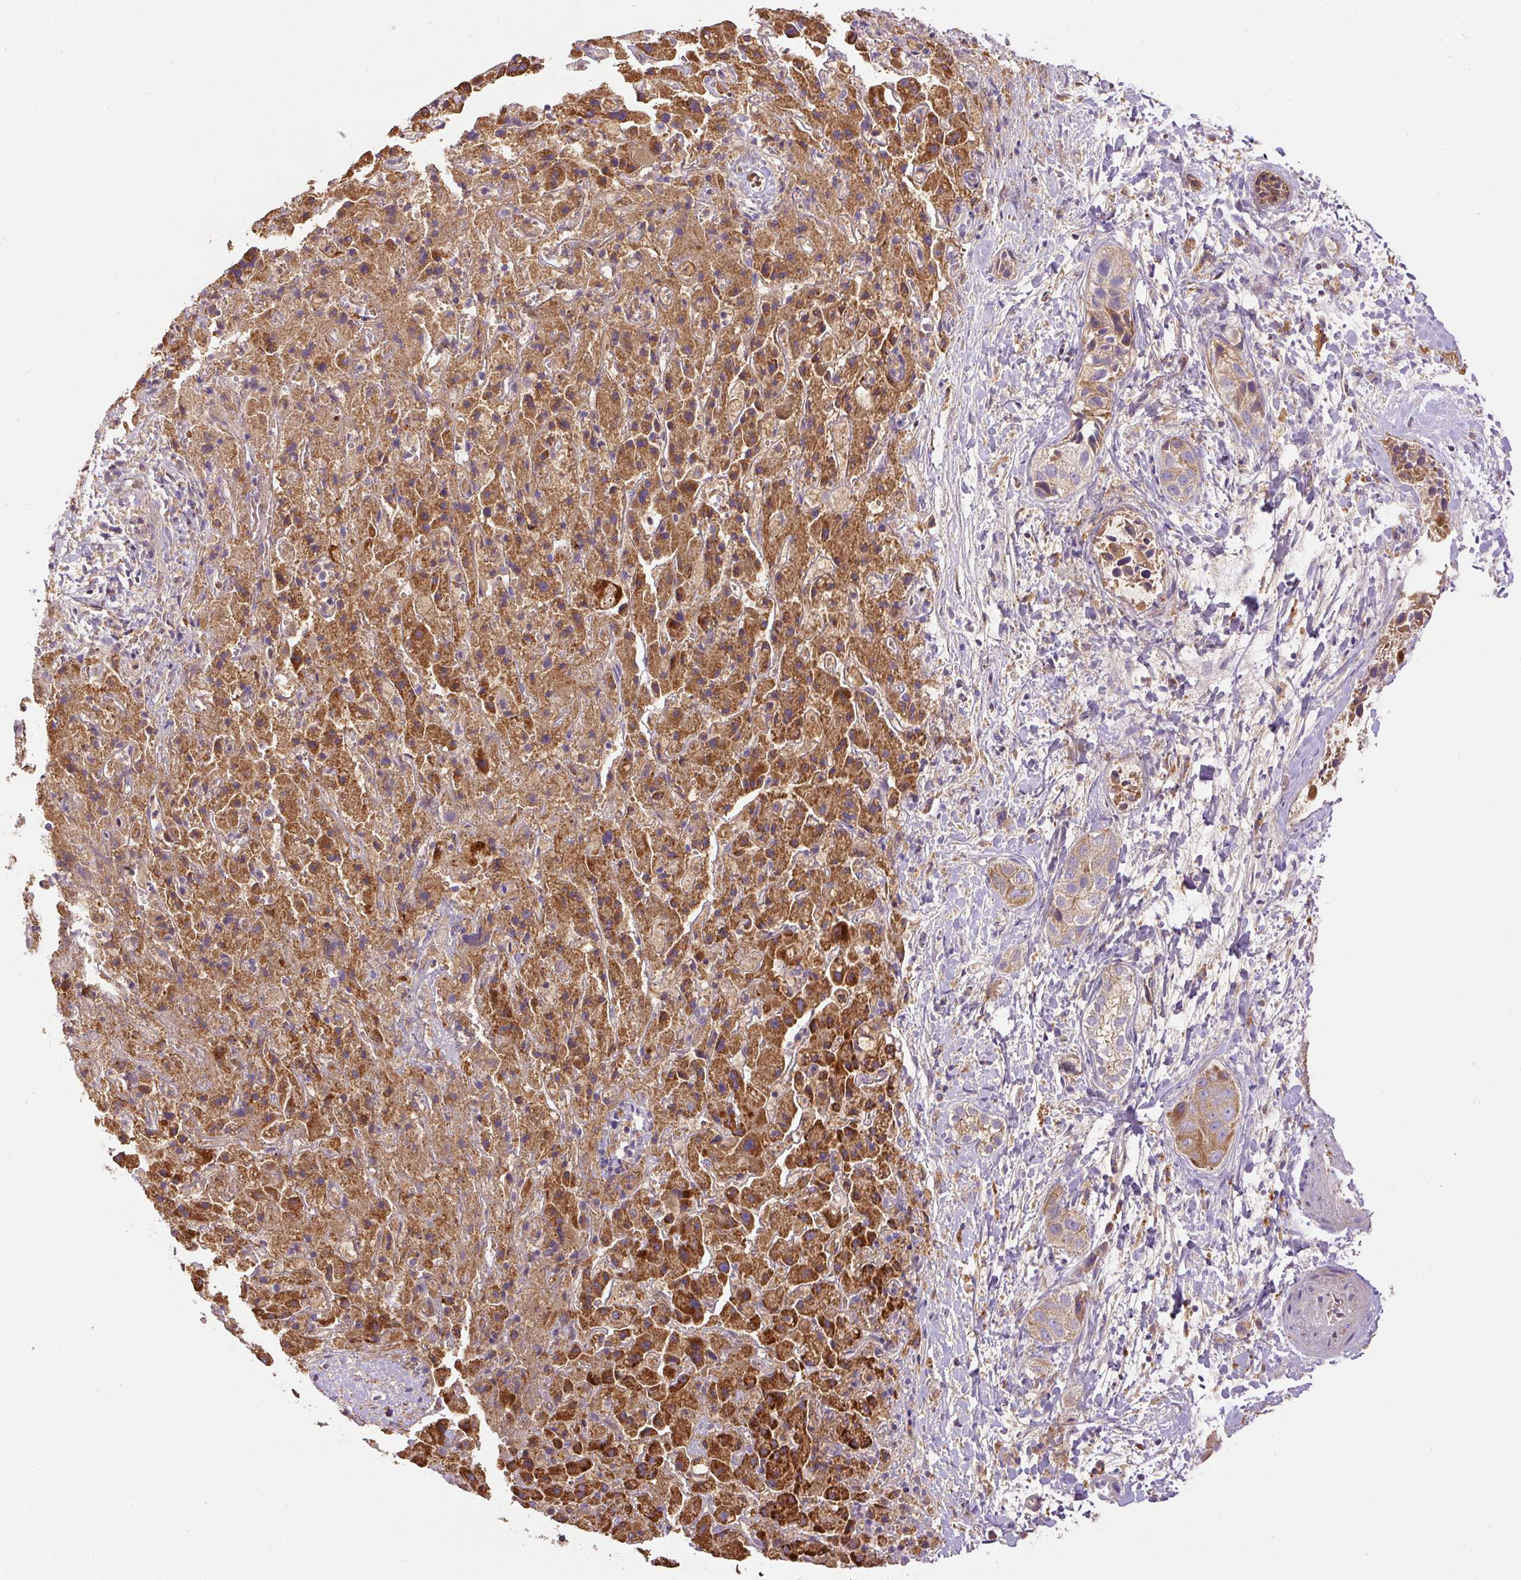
{"staining": {"intensity": "moderate", "quantity": ">75%", "location": "cytoplasmic/membranous"}, "tissue": "liver cancer", "cell_type": "Tumor cells", "image_type": "cancer", "snomed": [{"axis": "morphology", "description": "Cholangiocarcinoma"}, {"axis": "topography", "description": "Liver"}], "caption": "Immunohistochemical staining of human liver cholangiocarcinoma demonstrates medium levels of moderate cytoplasmic/membranous protein expression in approximately >75% of tumor cells.", "gene": "DAPK1", "patient": {"sex": "female", "age": 52}}